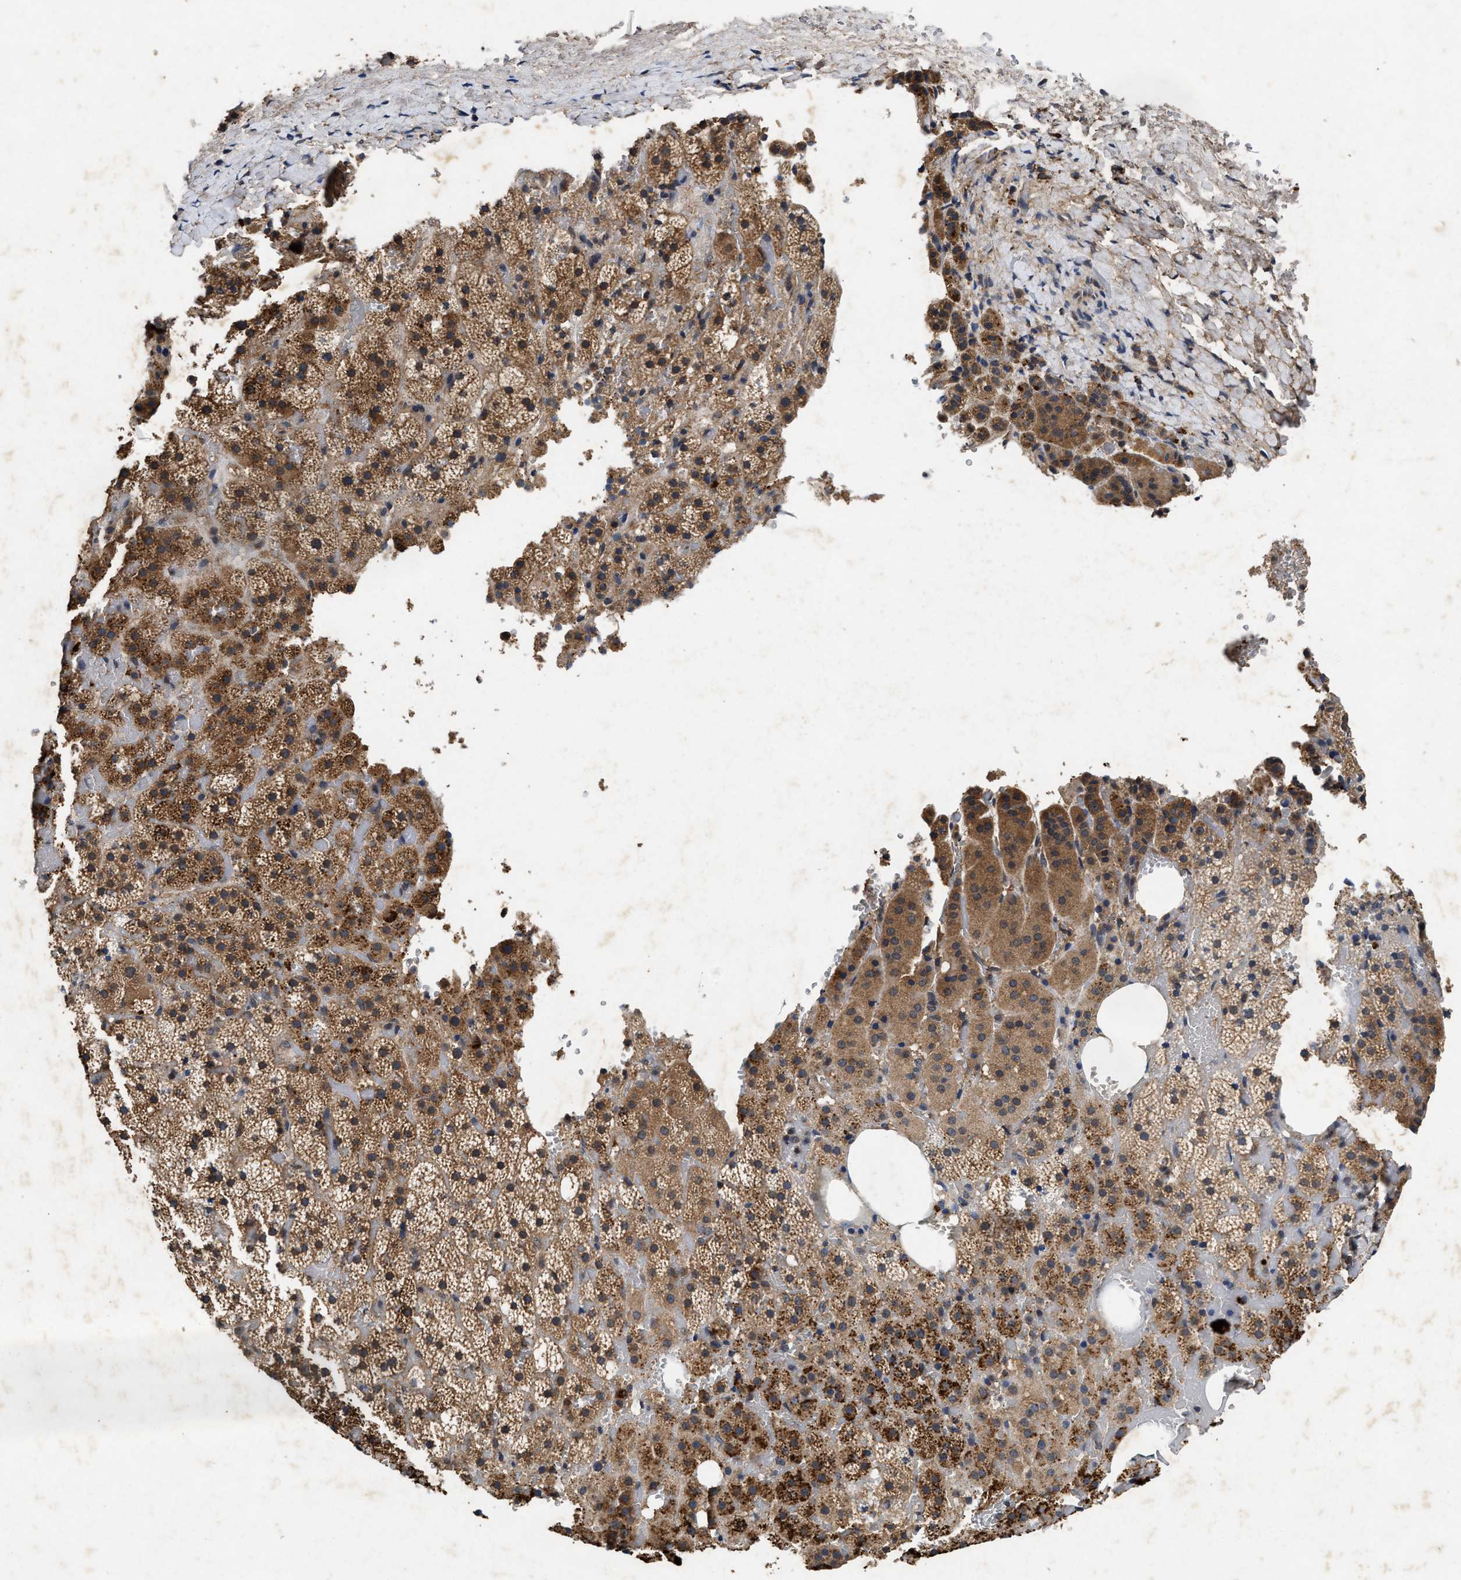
{"staining": {"intensity": "moderate", "quantity": ">75%", "location": "cytoplasmic/membranous"}, "tissue": "adrenal gland", "cell_type": "Glandular cells", "image_type": "normal", "snomed": [{"axis": "morphology", "description": "Normal tissue, NOS"}, {"axis": "topography", "description": "Adrenal gland"}], "caption": "Immunohistochemical staining of benign adrenal gland reveals >75% levels of moderate cytoplasmic/membranous protein expression in approximately >75% of glandular cells.", "gene": "PDAP1", "patient": {"sex": "female", "age": 59}}